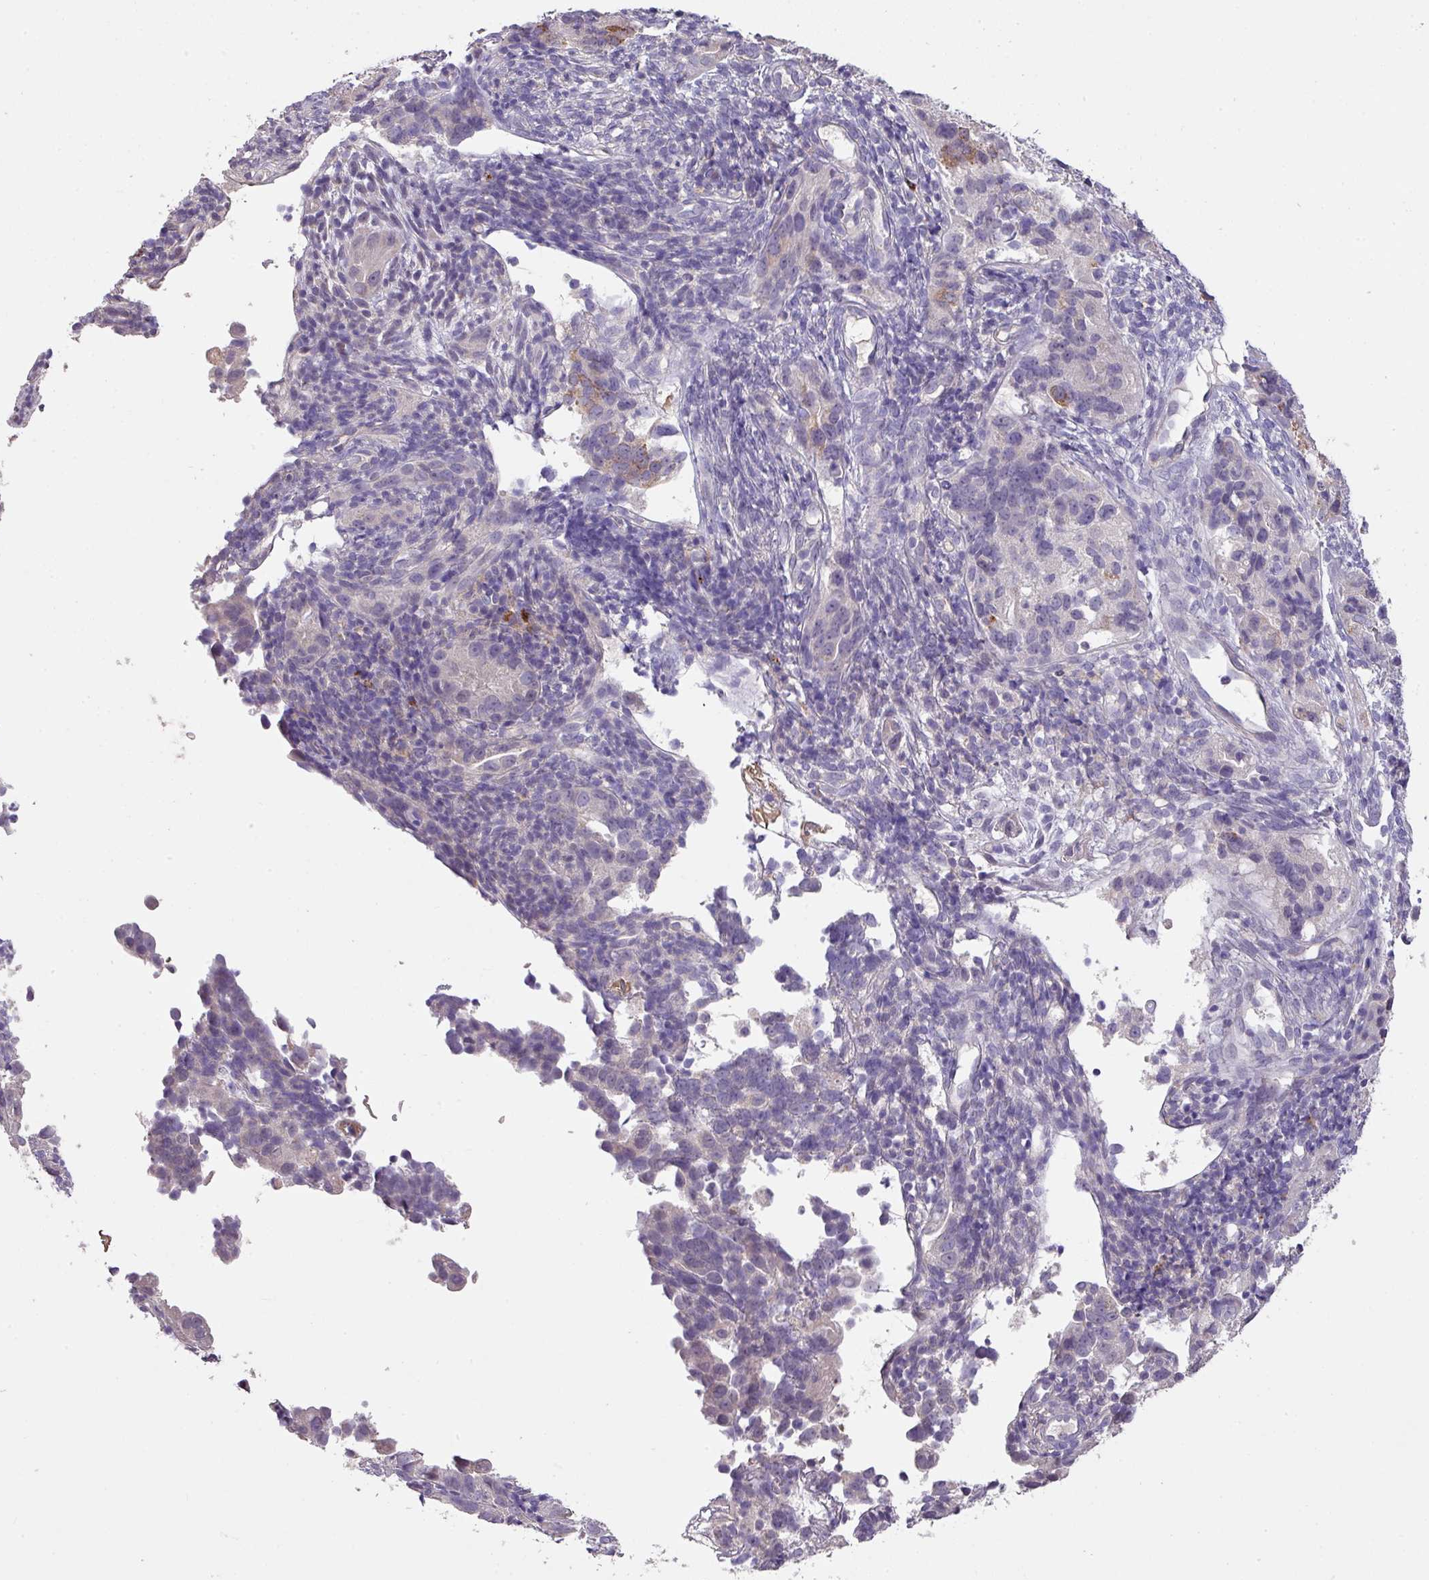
{"staining": {"intensity": "negative", "quantity": "none", "location": "none"}, "tissue": "endometrial cancer", "cell_type": "Tumor cells", "image_type": "cancer", "snomed": [{"axis": "morphology", "description": "Adenocarcinoma, NOS"}, {"axis": "topography", "description": "Endometrium"}], "caption": "Photomicrograph shows no significant protein expression in tumor cells of adenocarcinoma (endometrial).", "gene": "PRADC1", "patient": {"sex": "female", "age": 57}}